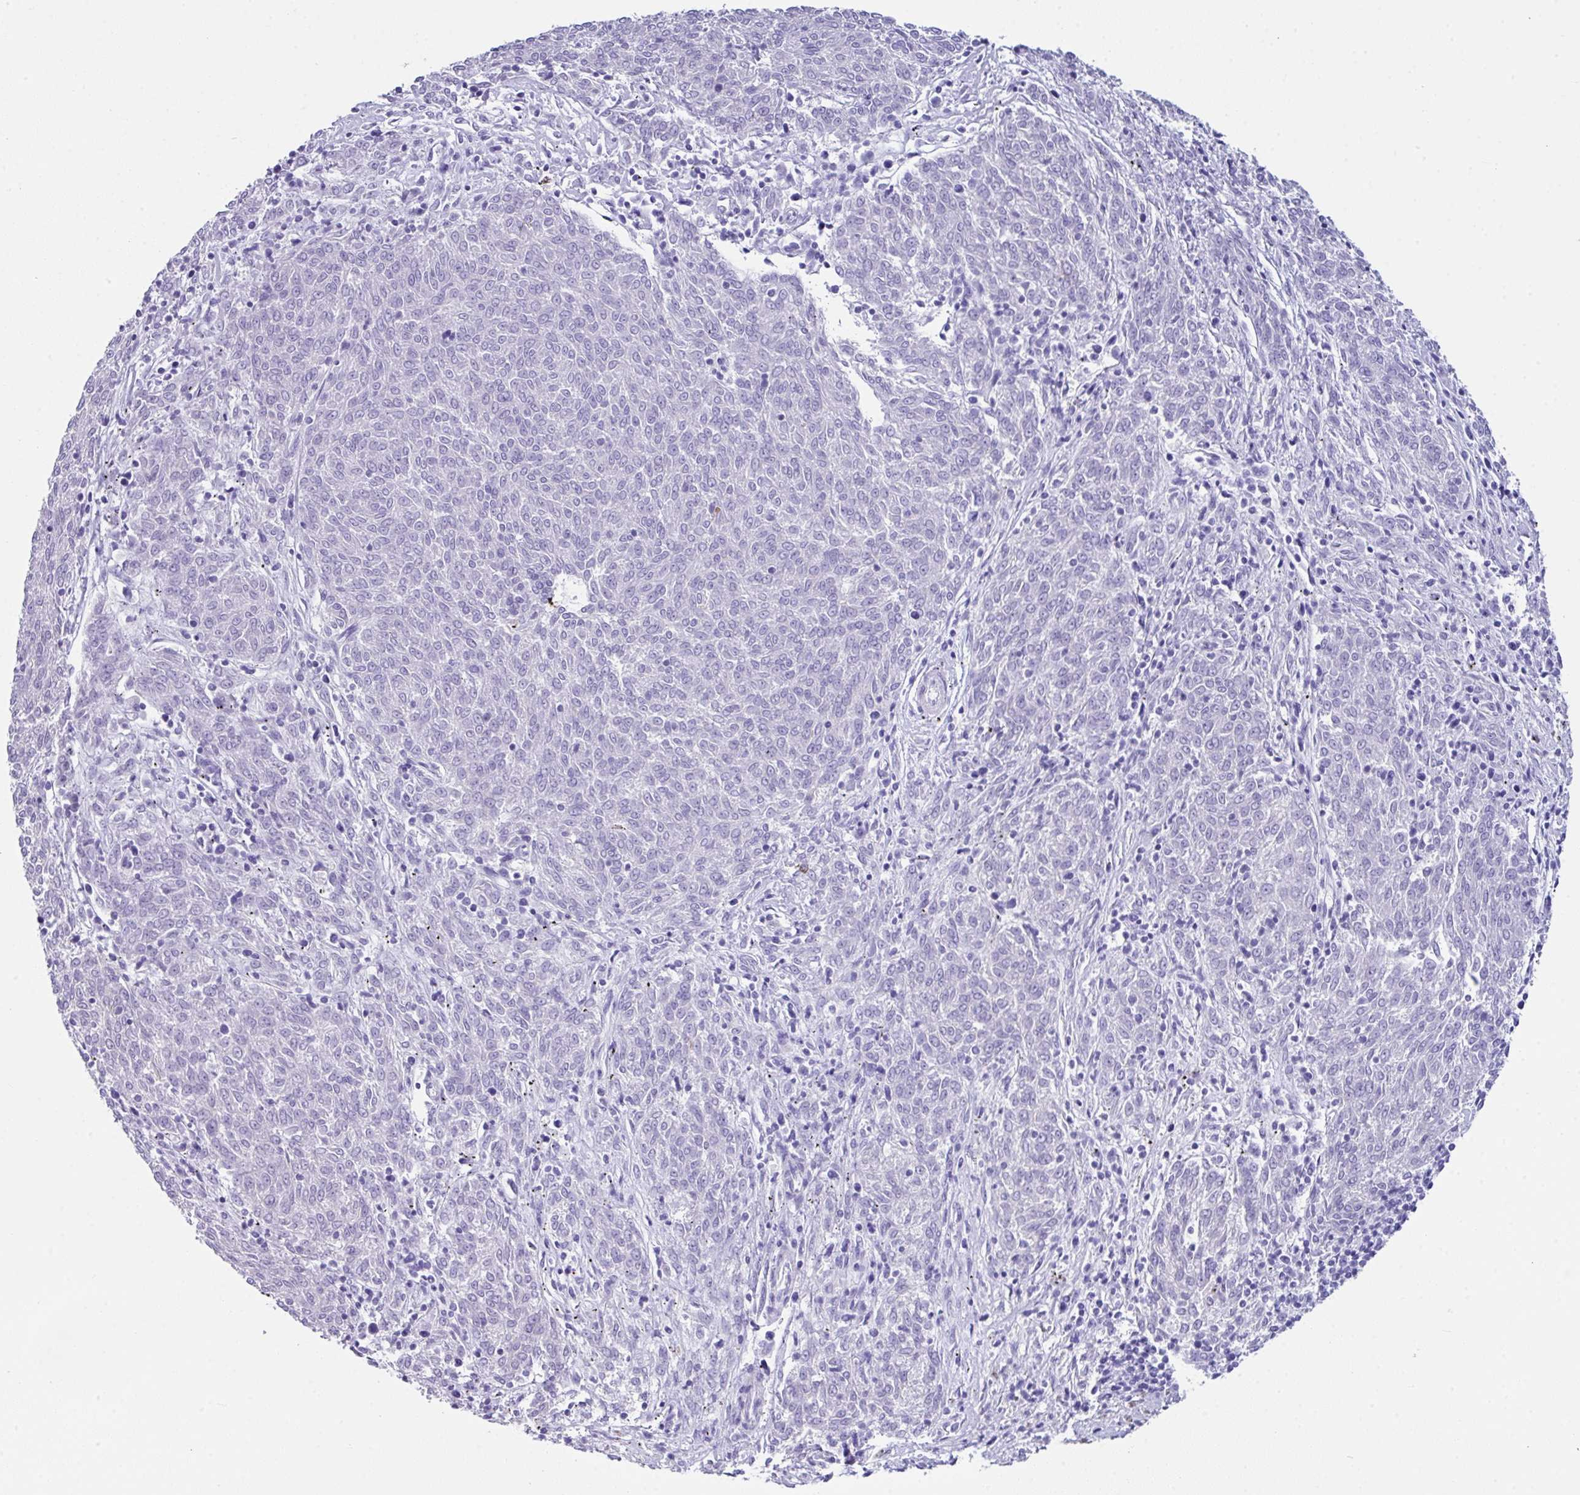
{"staining": {"intensity": "negative", "quantity": "none", "location": "none"}, "tissue": "melanoma", "cell_type": "Tumor cells", "image_type": "cancer", "snomed": [{"axis": "morphology", "description": "Malignant melanoma, NOS"}, {"axis": "topography", "description": "Skin"}], "caption": "Malignant melanoma stained for a protein using IHC demonstrates no expression tumor cells.", "gene": "LGALS4", "patient": {"sex": "female", "age": 72}}